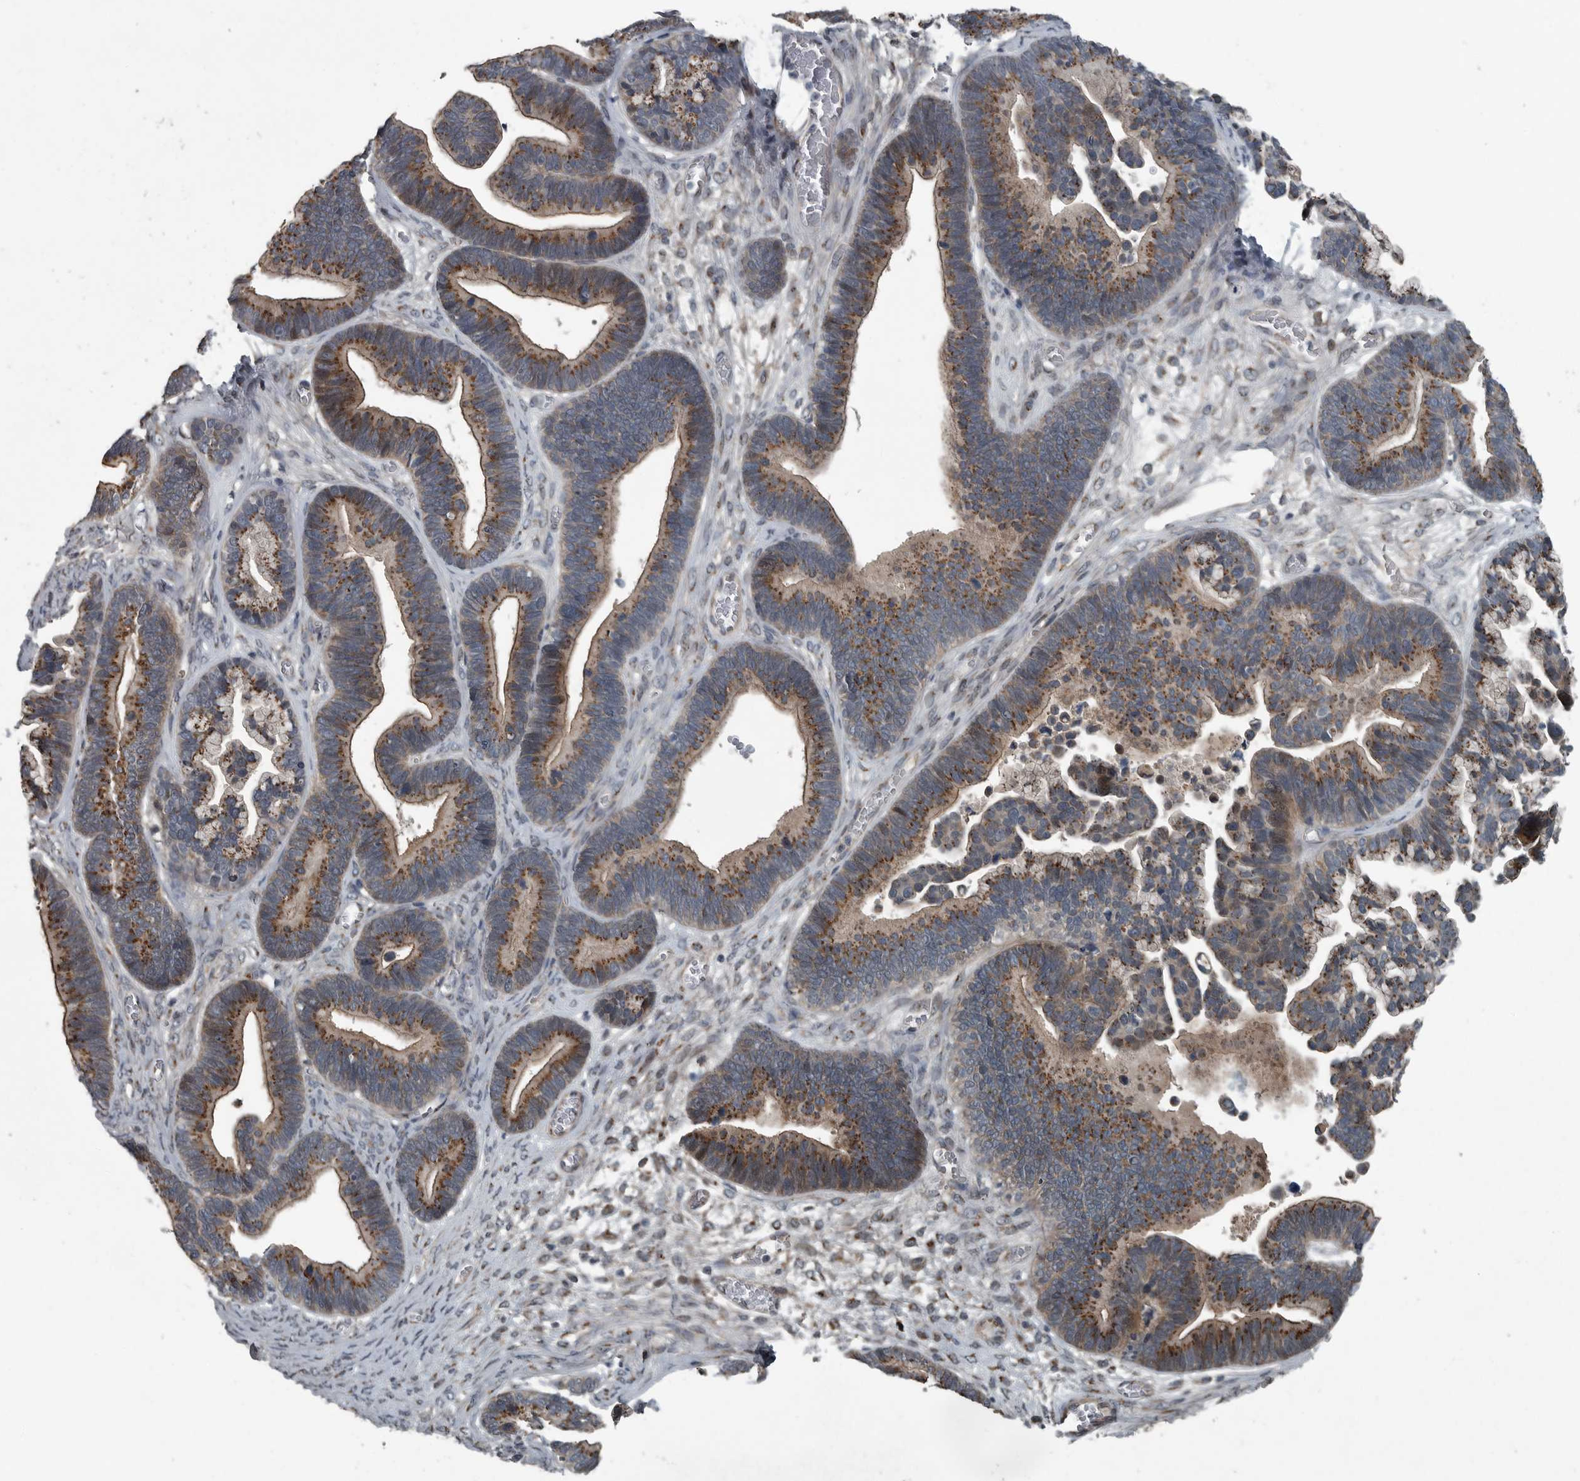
{"staining": {"intensity": "moderate", "quantity": ">75%", "location": "cytoplasmic/membranous"}, "tissue": "ovarian cancer", "cell_type": "Tumor cells", "image_type": "cancer", "snomed": [{"axis": "morphology", "description": "Cystadenocarcinoma, serous, NOS"}, {"axis": "topography", "description": "Ovary"}], "caption": "A micrograph of ovarian serous cystadenocarcinoma stained for a protein shows moderate cytoplasmic/membranous brown staining in tumor cells.", "gene": "ZNF345", "patient": {"sex": "female", "age": 56}}